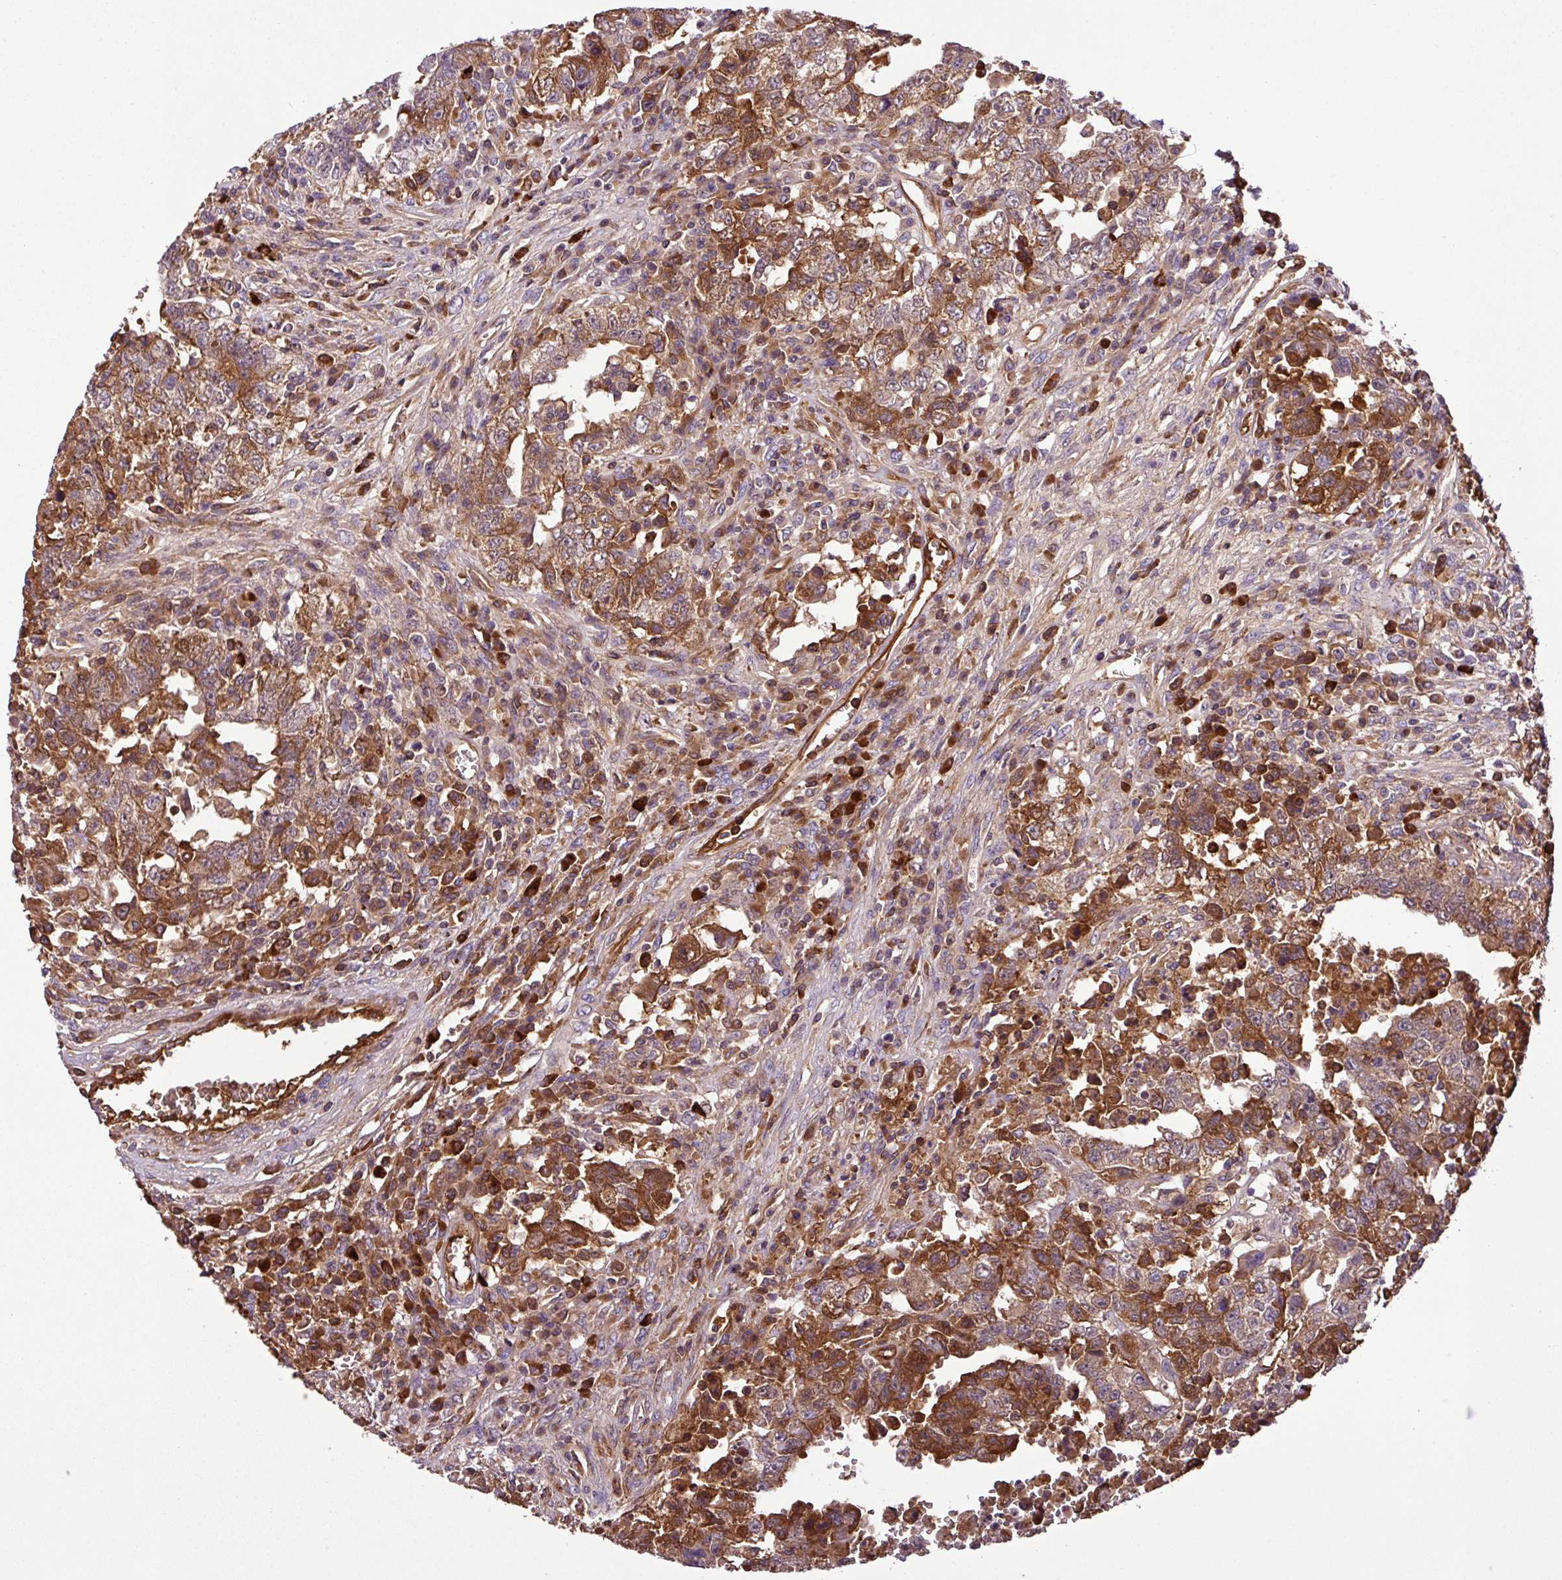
{"staining": {"intensity": "moderate", "quantity": ">75%", "location": "cytoplasmic/membranous"}, "tissue": "testis cancer", "cell_type": "Tumor cells", "image_type": "cancer", "snomed": [{"axis": "morphology", "description": "Carcinoma, Embryonal, NOS"}, {"axis": "topography", "description": "Testis"}], "caption": "Embryonal carcinoma (testis) stained for a protein displays moderate cytoplasmic/membranous positivity in tumor cells. Using DAB (brown) and hematoxylin (blue) stains, captured at high magnification using brightfield microscopy.", "gene": "ZNF266", "patient": {"sex": "male", "age": 26}}